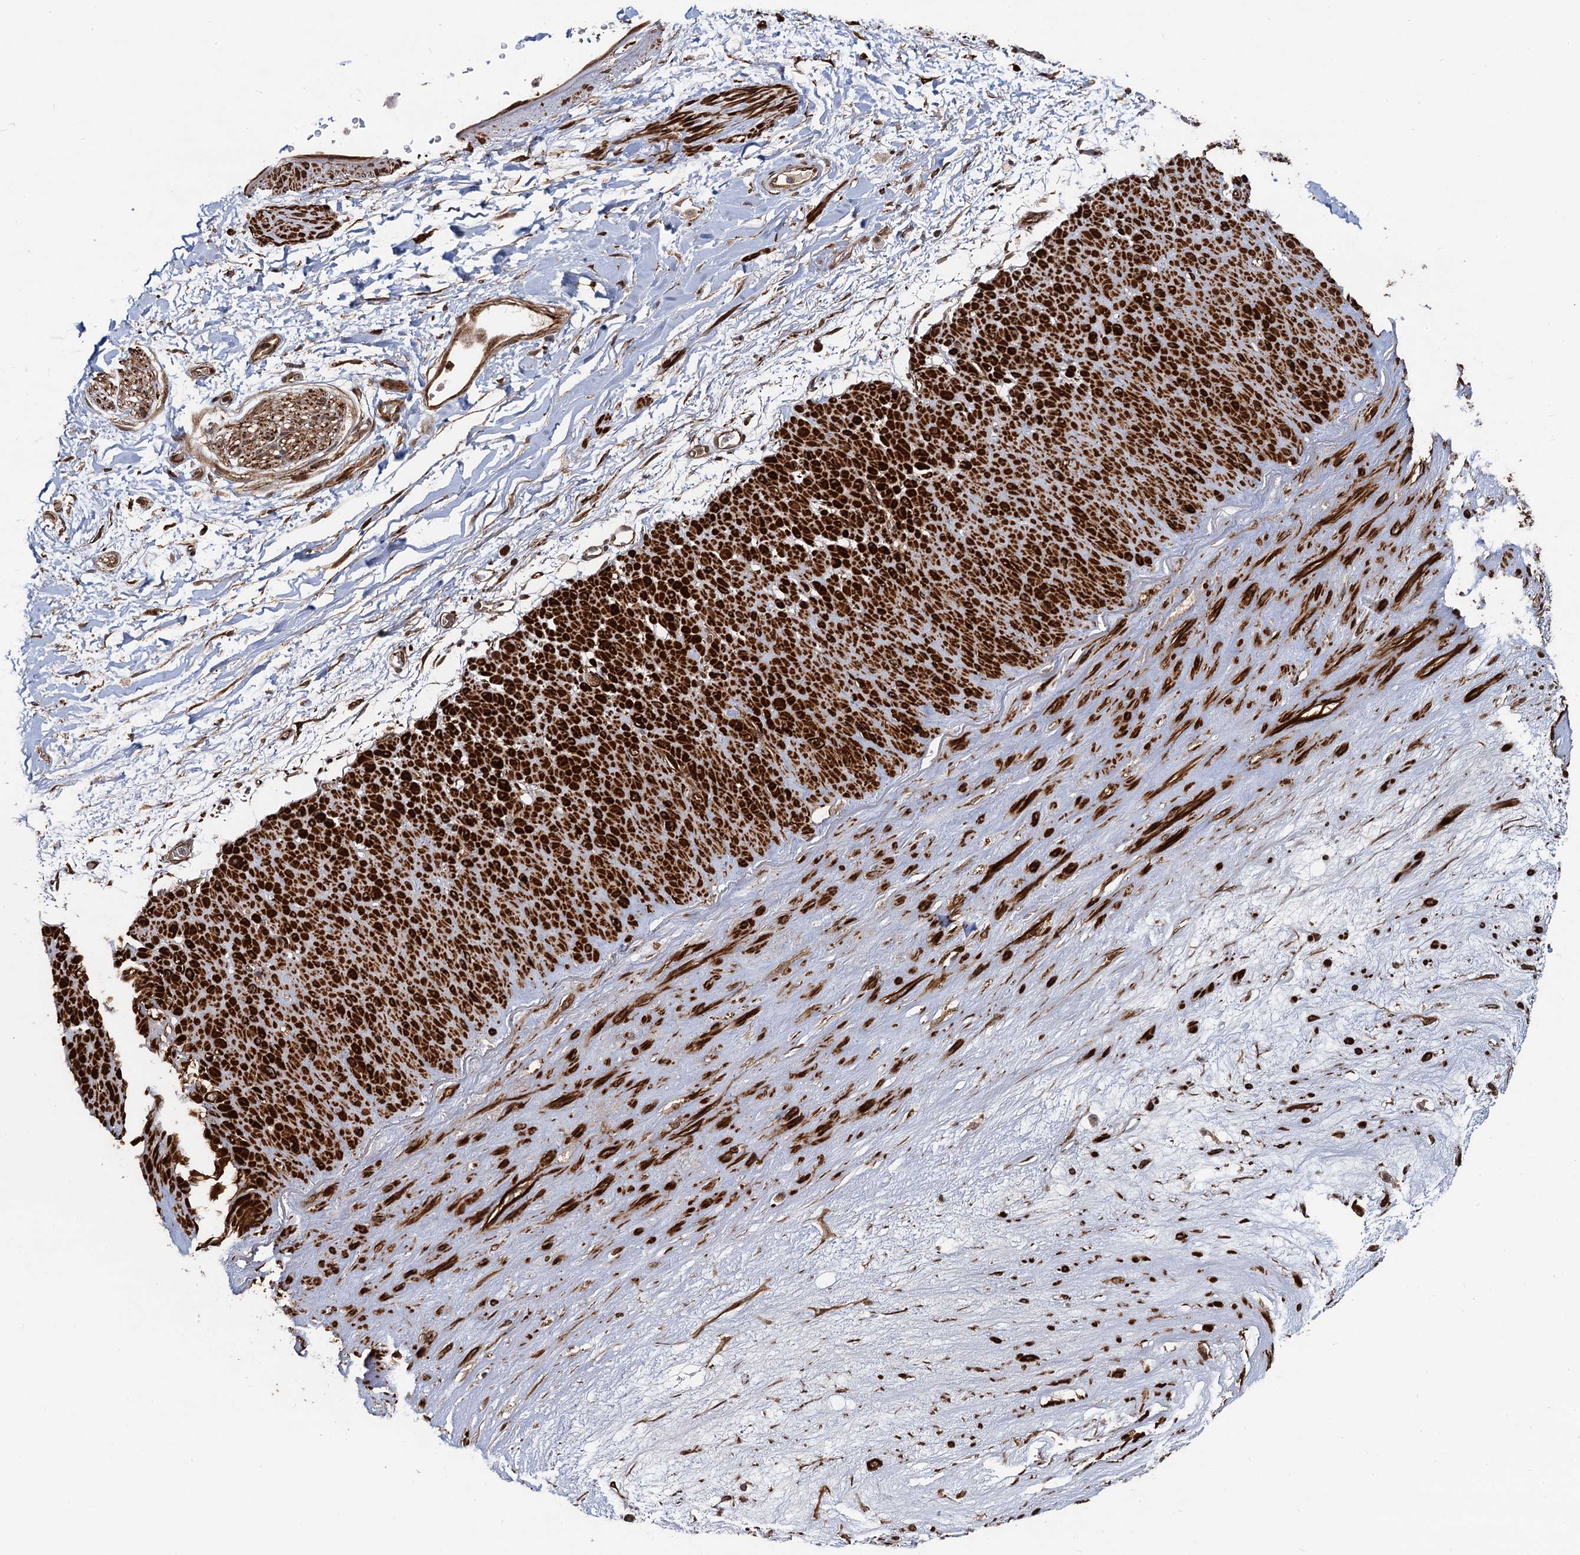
{"staining": {"intensity": "strong", "quantity": "25%-75%", "location": "cytoplasmic/membranous"}, "tissue": "adipose tissue", "cell_type": "Adipocytes", "image_type": "normal", "snomed": [{"axis": "morphology", "description": "Normal tissue, NOS"}, {"axis": "topography", "description": "Soft tissue"}], "caption": "Immunohistochemistry (IHC) histopathology image of unremarkable adipose tissue: adipose tissue stained using immunohistochemistry (IHC) demonstrates high levels of strong protein expression localized specifically in the cytoplasmic/membranous of adipocytes, appearing as a cytoplasmic/membranous brown color.", "gene": "SNRNP25", "patient": {"sex": "male", "age": 72}}